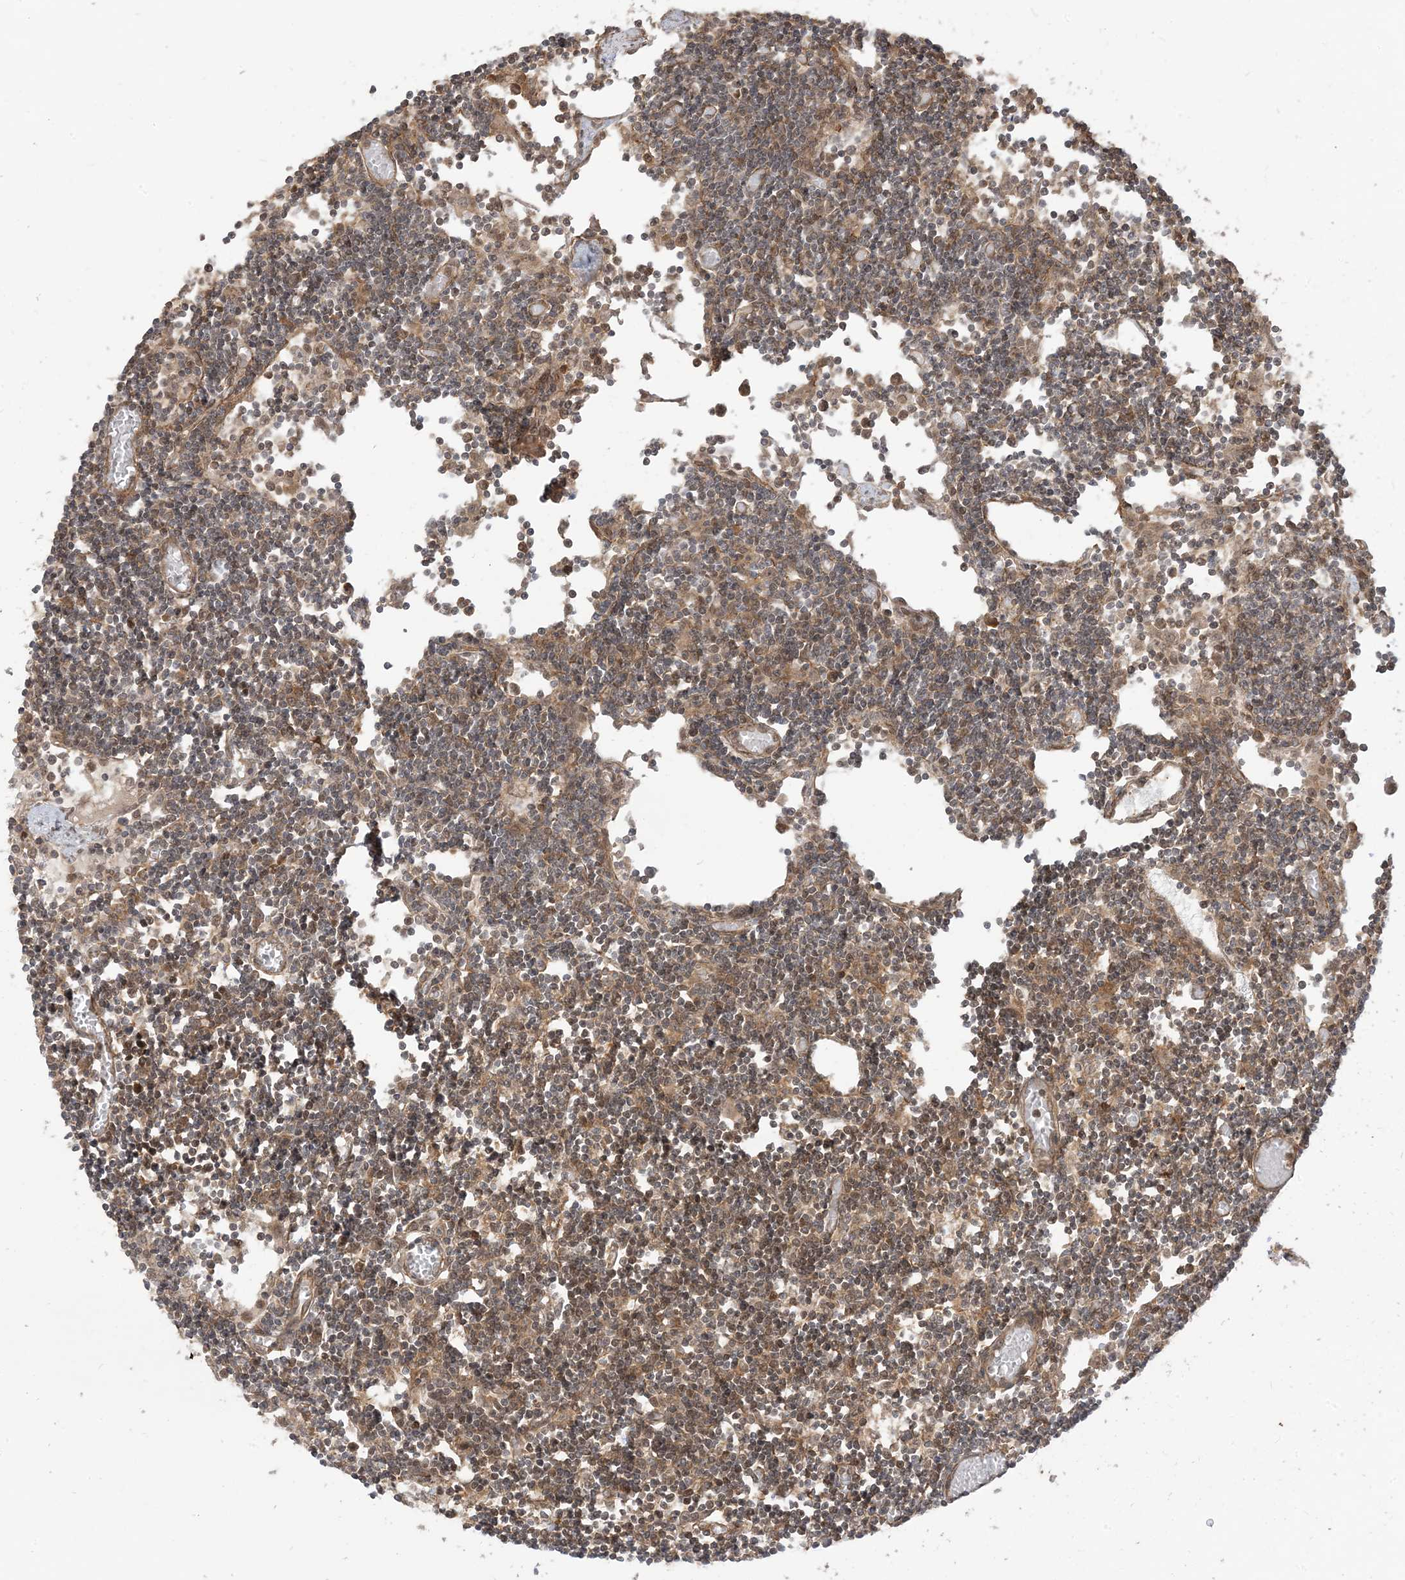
{"staining": {"intensity": "moderate", "quantity": "25%-75%", "location": "cytoplasmic/membranous,nuclear"}, "tissue": "lymph node", "cell_type": "Non-germinal center cells", "image_type": "normal", "snomed": [{"axis": "morphology", "description": "Normal tissue, NOS"}, {"axis": "topography", "description": "Lymph node"}], "caption": "Immunohistochemical staining of normal human lymph node demonstrates 25%-75% levels of moderate cytoplasmic/membranous,nuclear protein staining in about 25%-75% of non-germinal center cells.", "gene": "TBCC", "patient": {"sex": "female", "age": 11}}